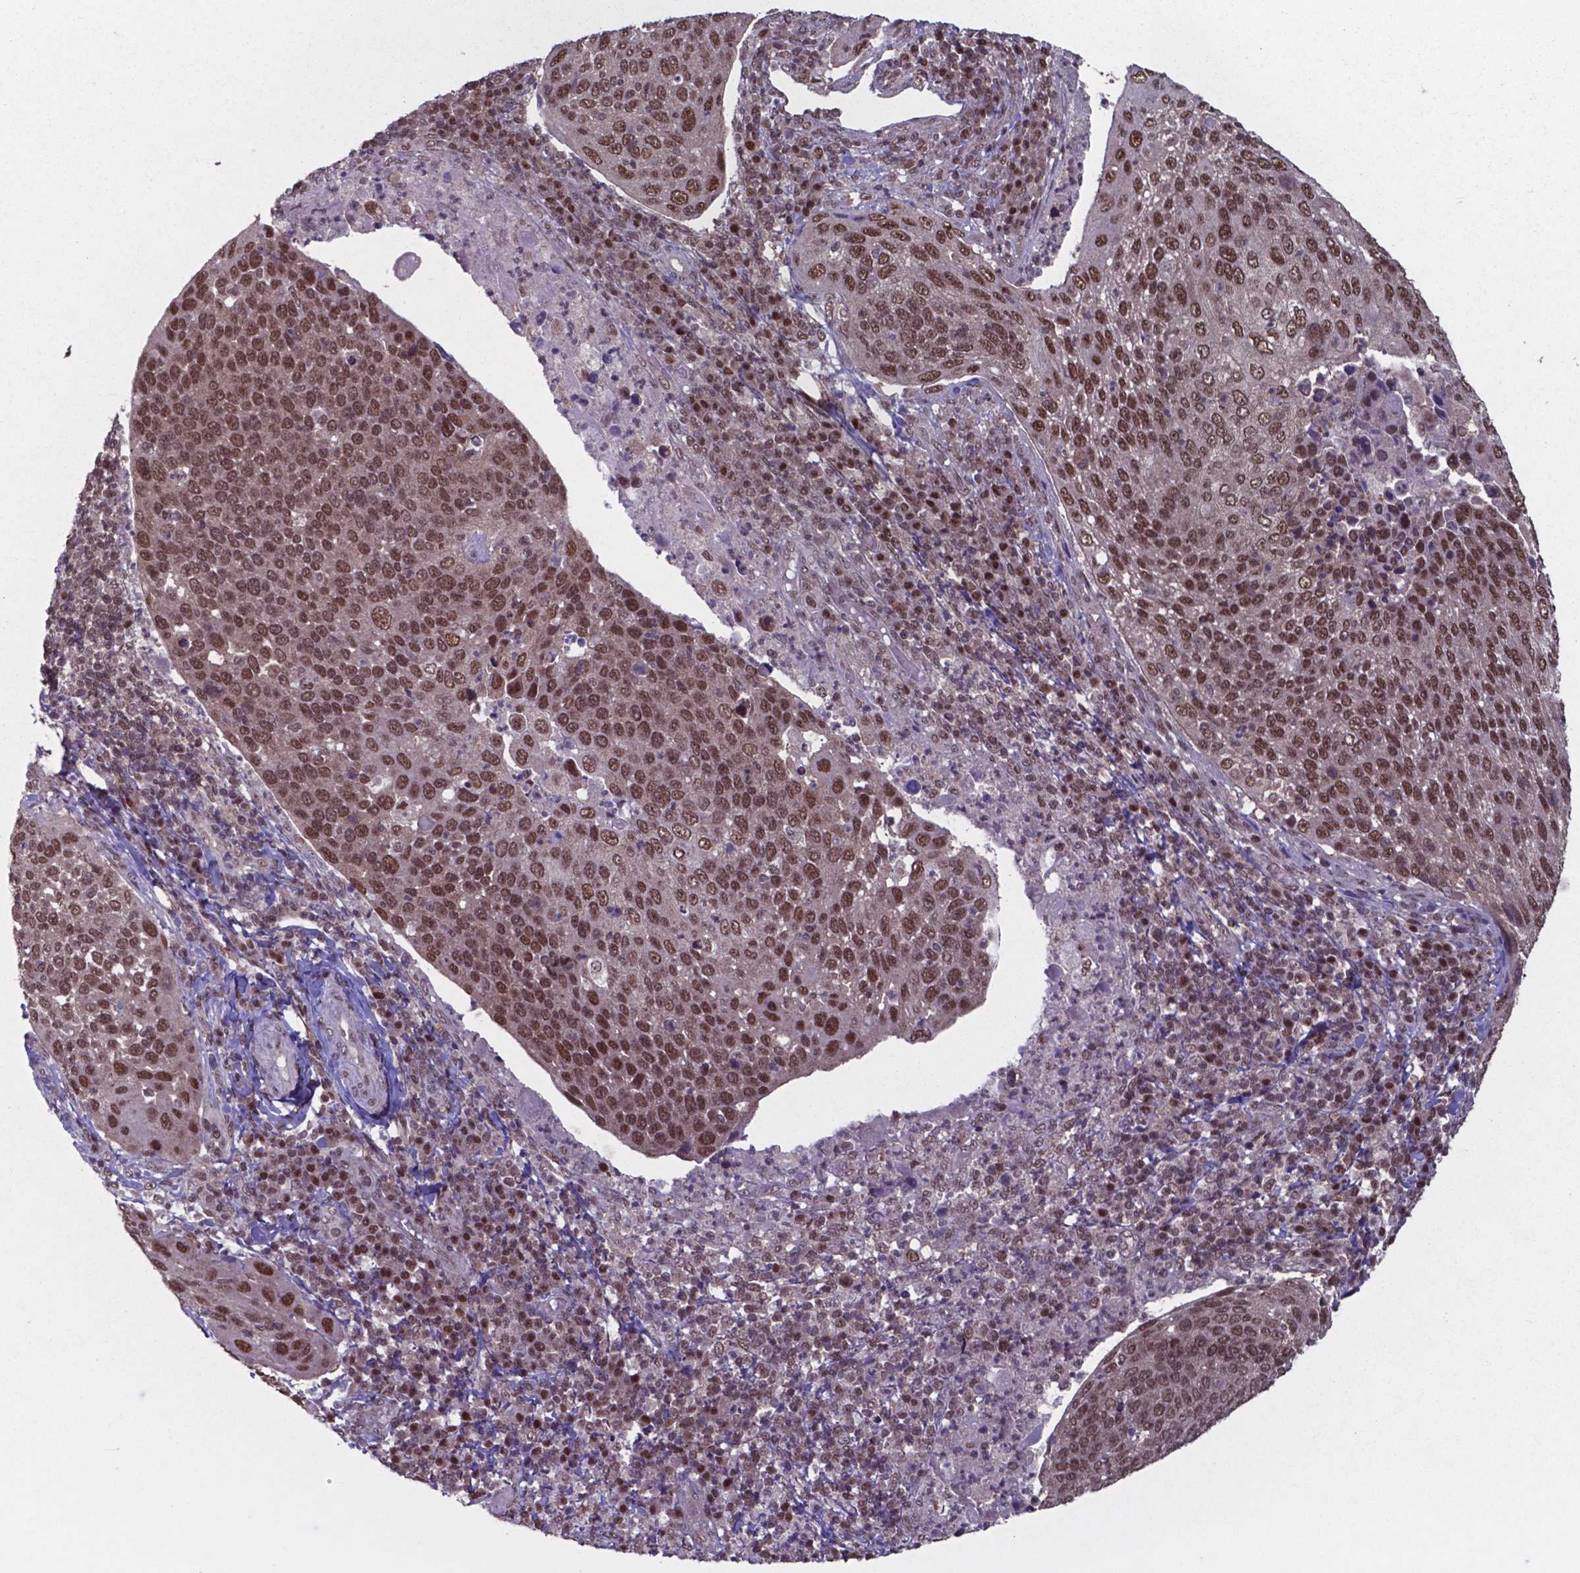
{"staining": {"intensity": "strong", "quantity": ">75%", "location": "nuclear"}, "tissue": "cervical cancer", "cell_type": "Tumor cells", "image_type": "cancer", "snomed": [{"axis": "morphology", "description": "Squamous cell carcinoma, NOS"}, {"axis": "topography", "description": "Cervix"}], "caption": "Strong nuclear protein staining is appreciated in about >75% of tumor cells in cervical cancer (squamous cell carcinoma).", "gene": "UBA1", "patient": {"sex": "female", "age": 54}}